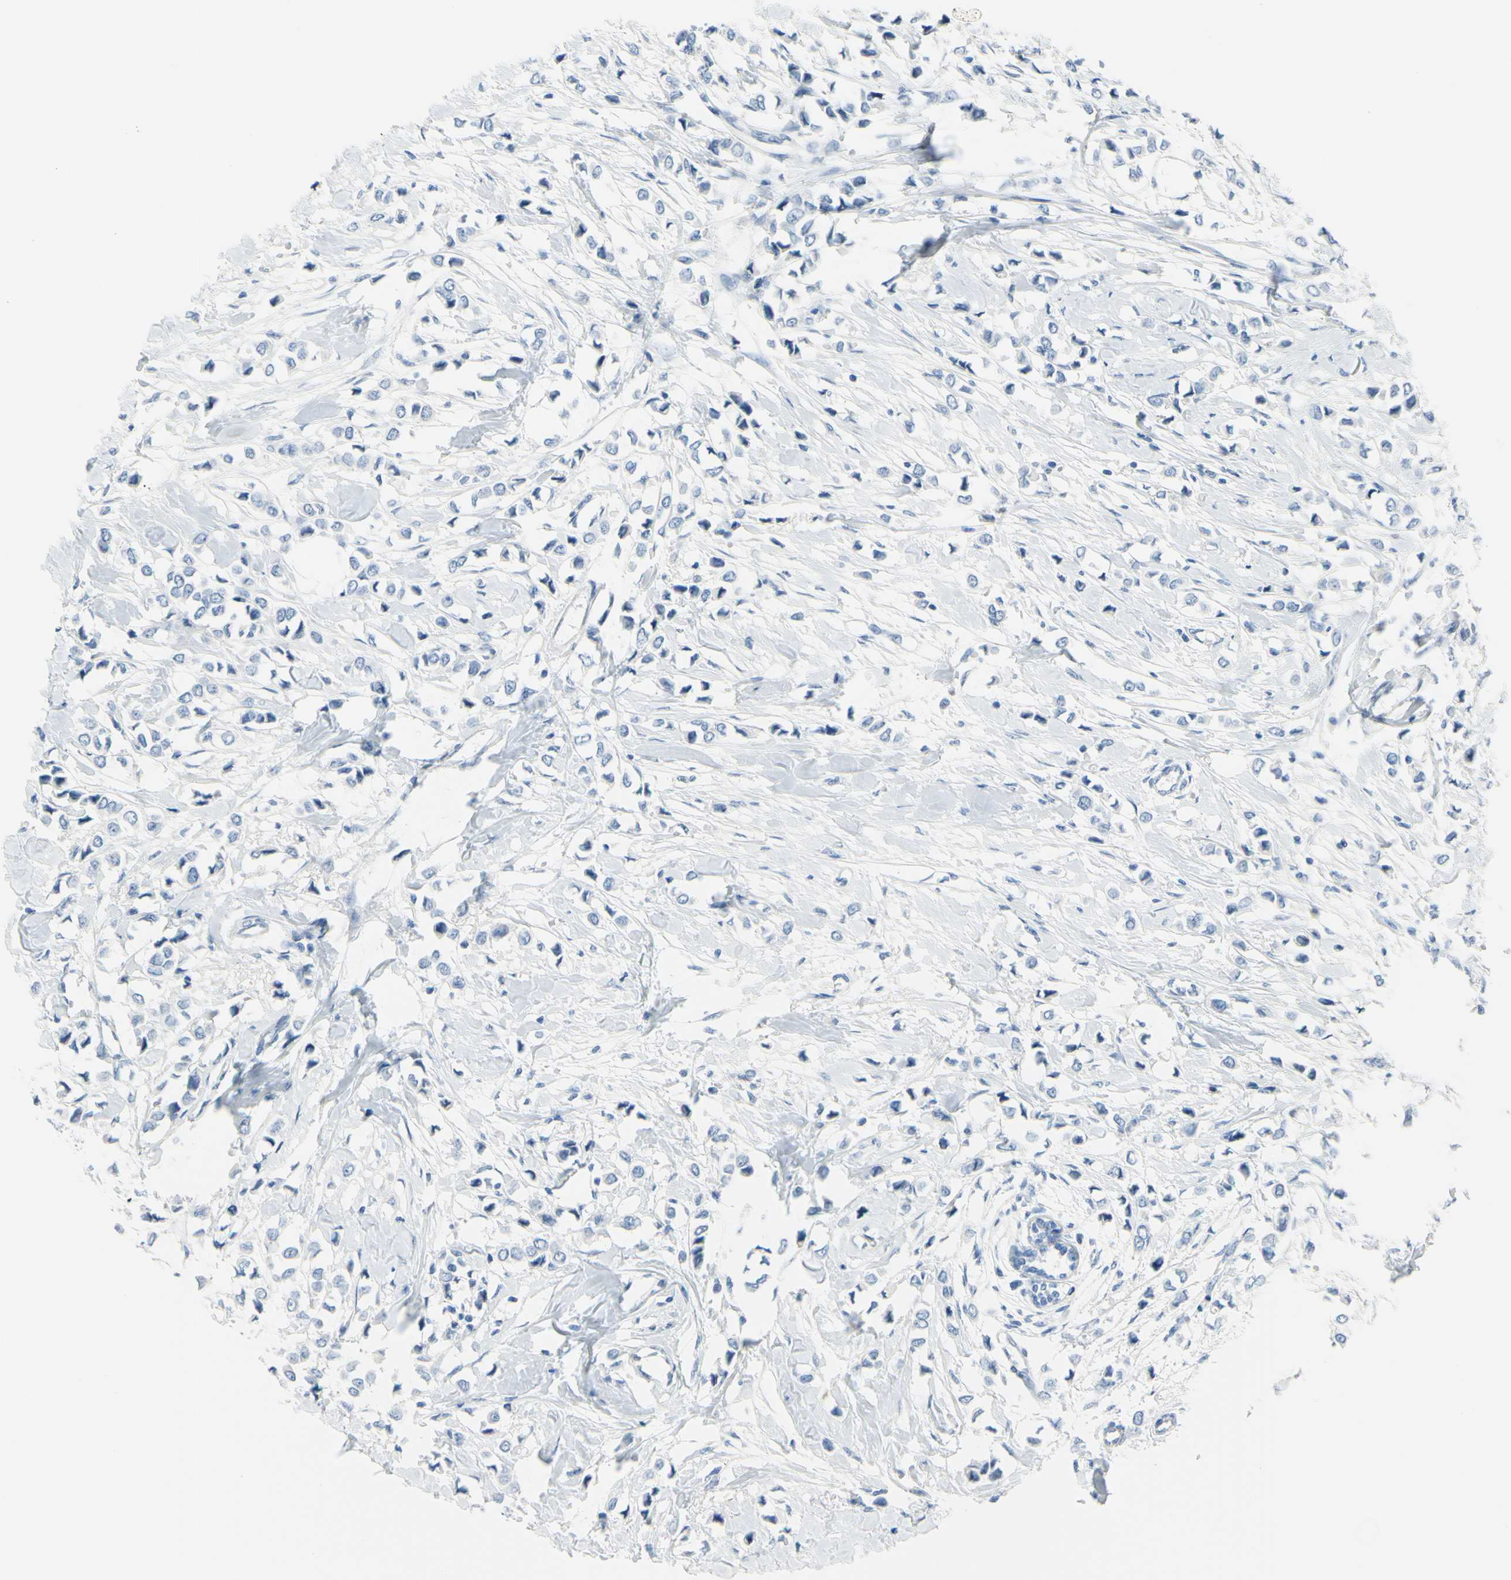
{"staining": {"intensity": "negative", "quantity": "none", "location": "none"}, "tissue": "breast cancer", "cell_type": "Tumor cells", "image_type": "cancer", "snomed": [{"axis": "morphology", "description": "Lobular carcinoma"}, {"axis": "topography", "description": "Breast"}], "caption": "Protein analysis of breast cancer (lobular carcinoma) exhibits no significant positivity in tumor cells.", "gene": "DCT", "patient": {"sex": "female", "age": 51}}